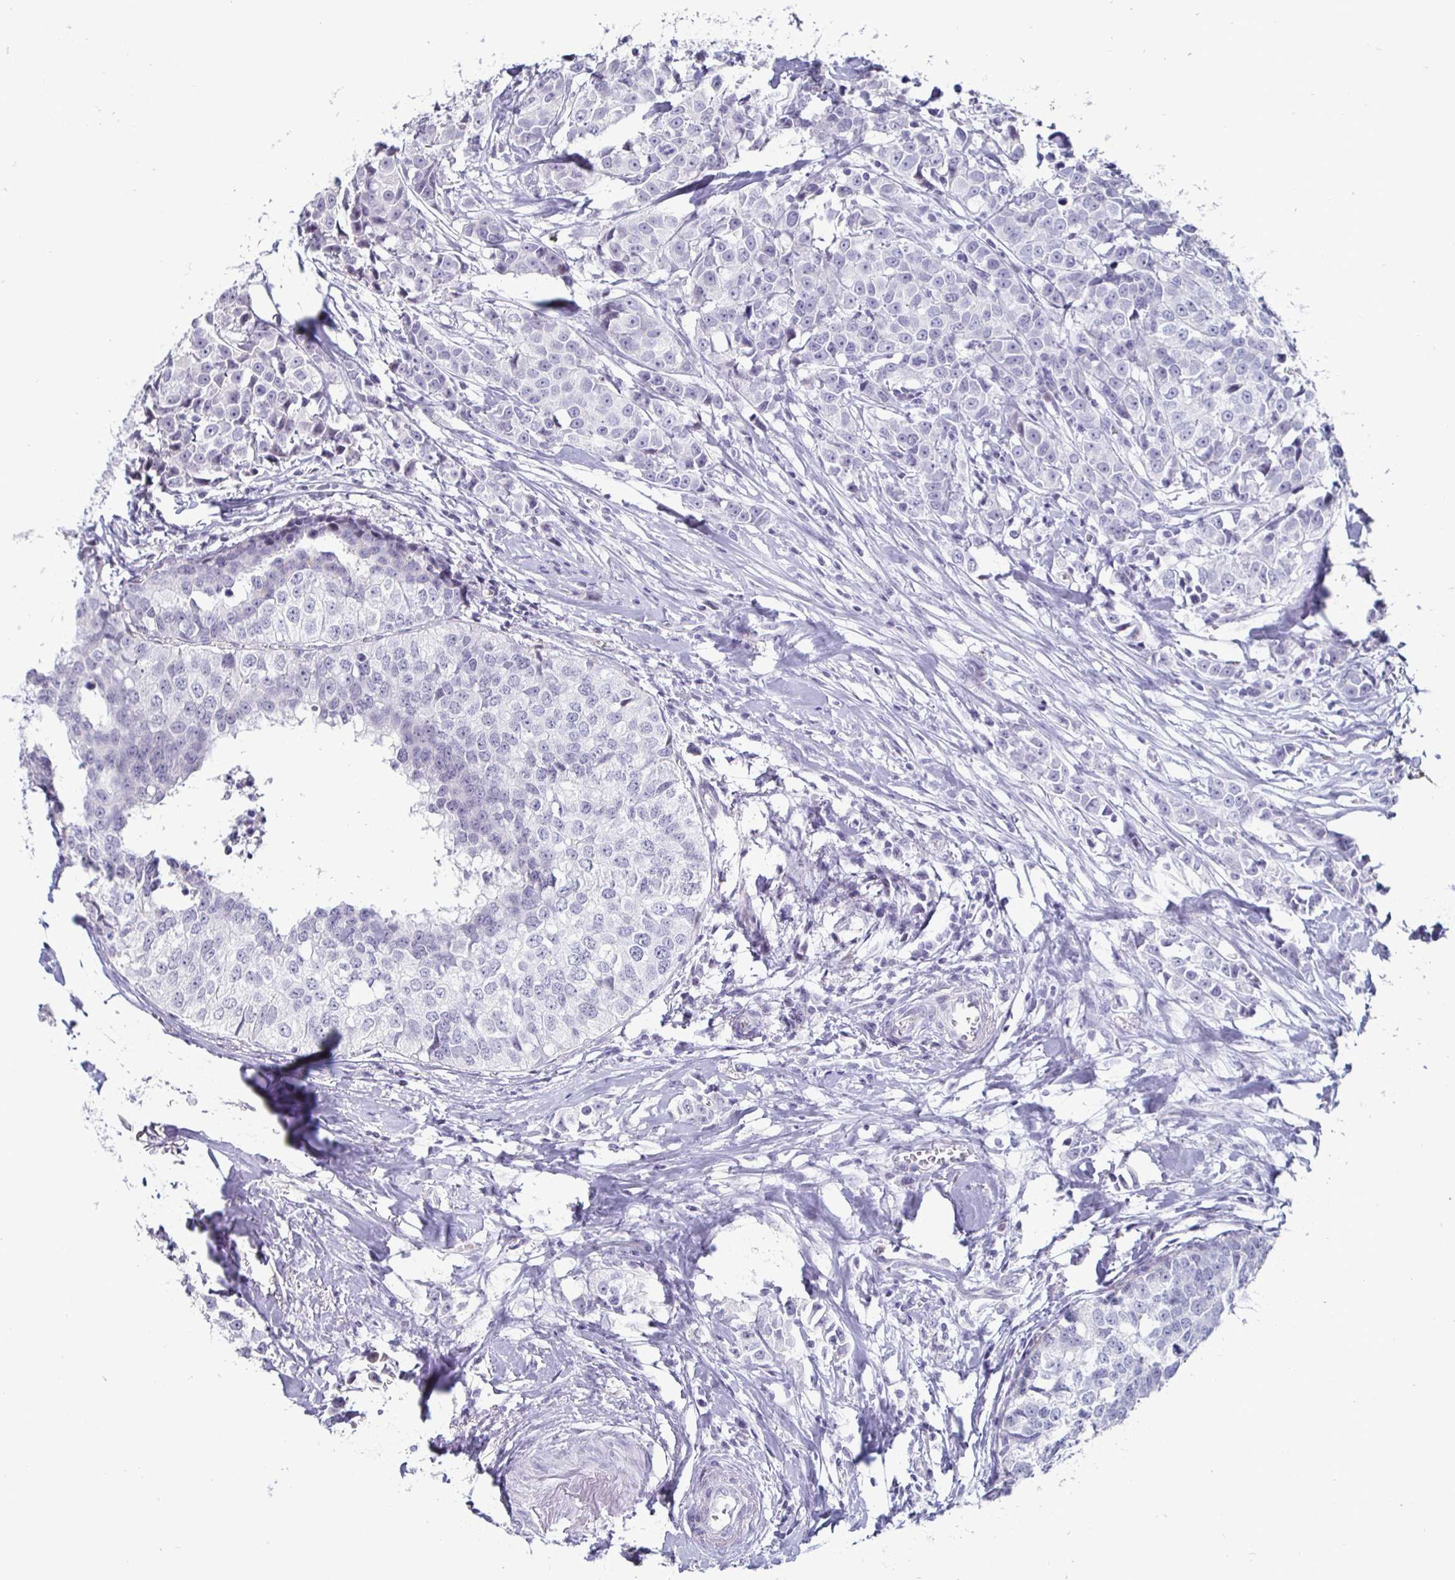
{"staining": {"intensity": "negative", "quantity": "none", "location": "none"}, "tissue": "breast cancer", "cell_type": "Tumor cells", "image_type": "cancer", "snomed": [{"axis": "morphology", "description": "Duct carcinoma"}, {"axis": "topography", "description": "Breast"}], "caption": "IHC micrograph of neoplastic tissue: breast cancer (infiltrating ductal carcinoma) stained with DAB demonstrates no significant protein expression in tumor cells. (Stains: DAB (3,3'-diaminobenzidine) immunohistochemistry with hematoxylin counter stain, Microscopy: brightfield microscopy at high magnification).", "gene": "OOSP2", "patient": {"sex": "female", "age": 80}}